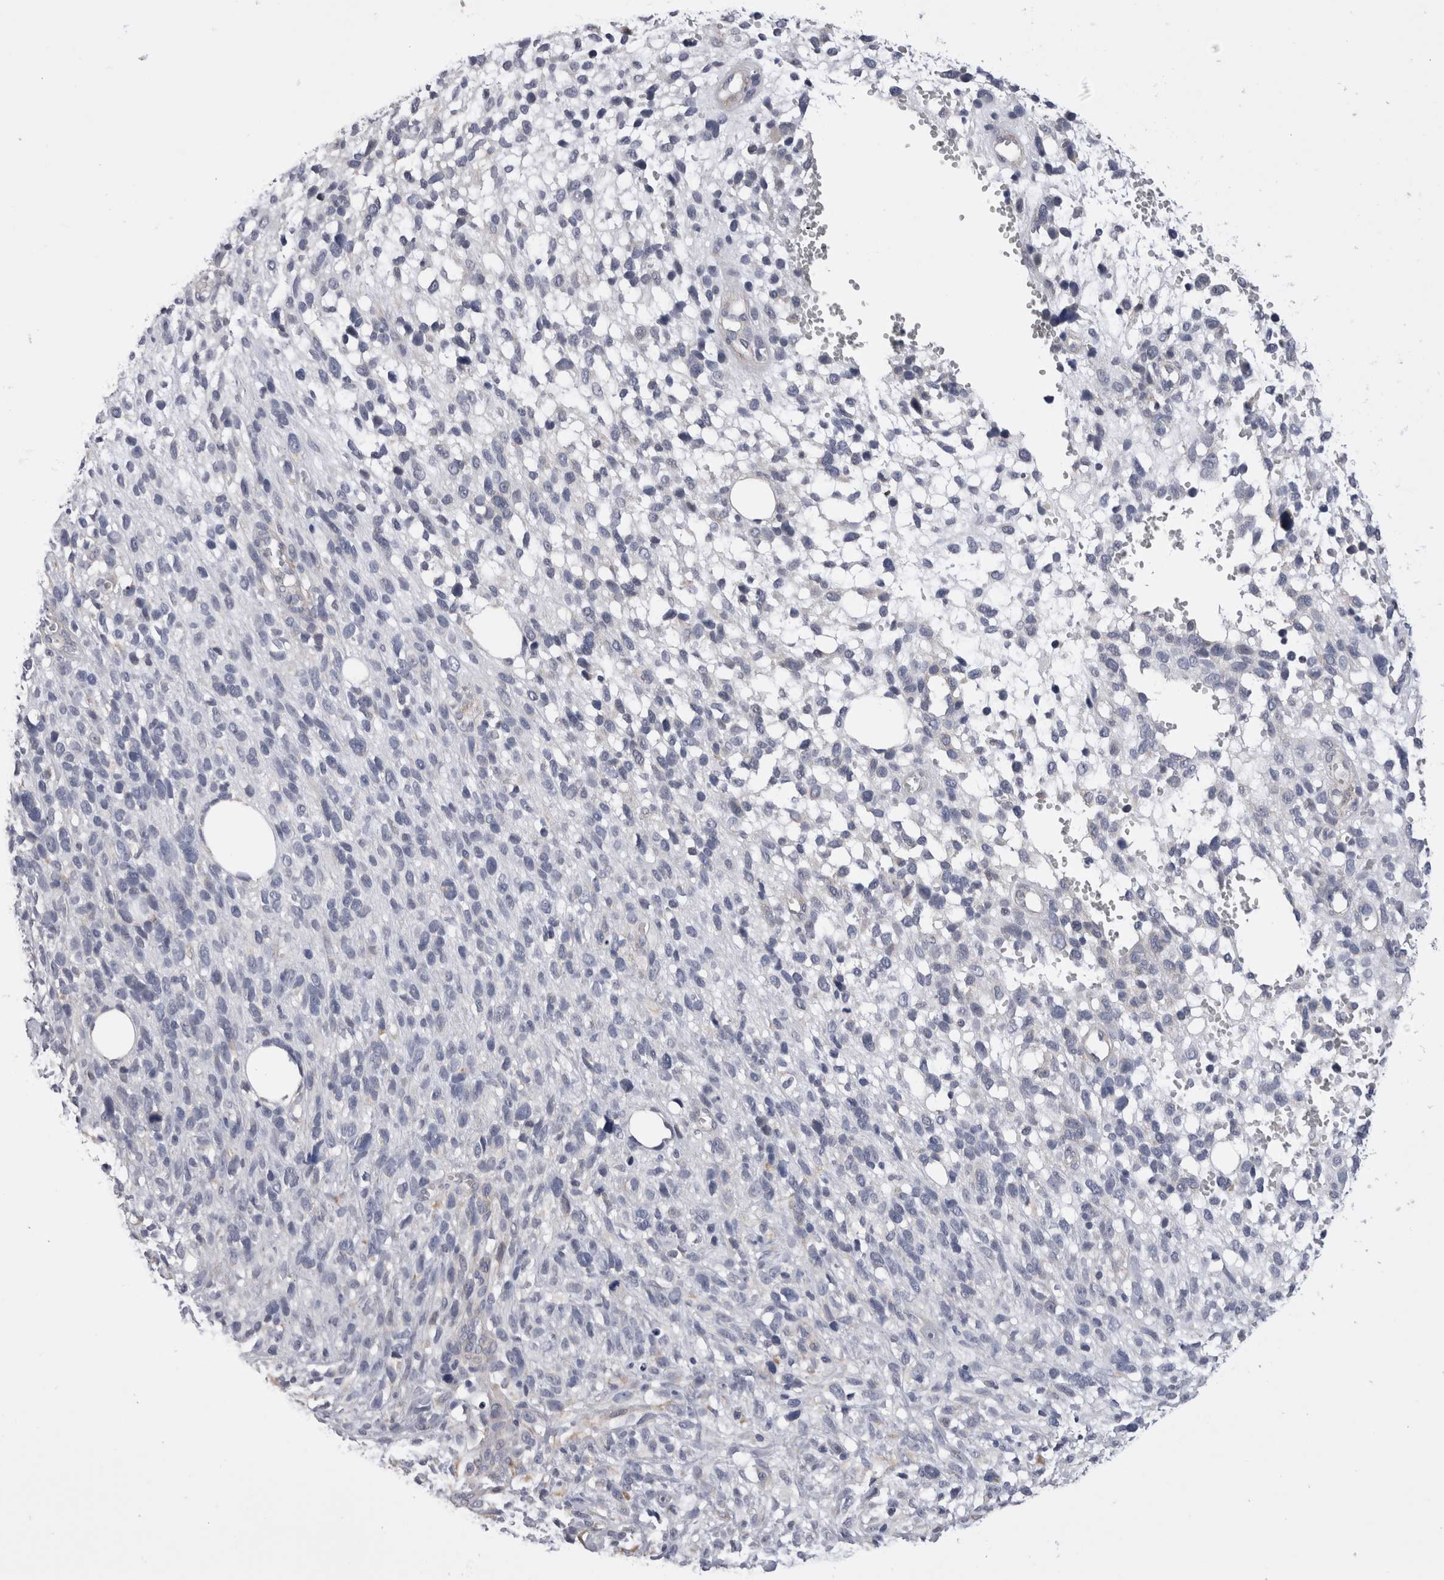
{"staining": {"intensity": "negative", "quantity": "none", "location": "none"}, "tissue": "melanoma", "cell_type": "Tumor cells", "image_type": "cancer", "snomed": [{"axis": "morphology", "description": "Malignant melanoma, NOS"}, {"axis": "topography", "description": "Skin"}], "caption": "Immunohistochemistry micrograph of neoplastic tissue: human malignant melanoma stained with DAB (3,3'-diaminobenzidine) shows no significant protein positivity in tumor cells.", "gene": "ARHGAP29", "patient": {"sex": "female", "age": 55}}